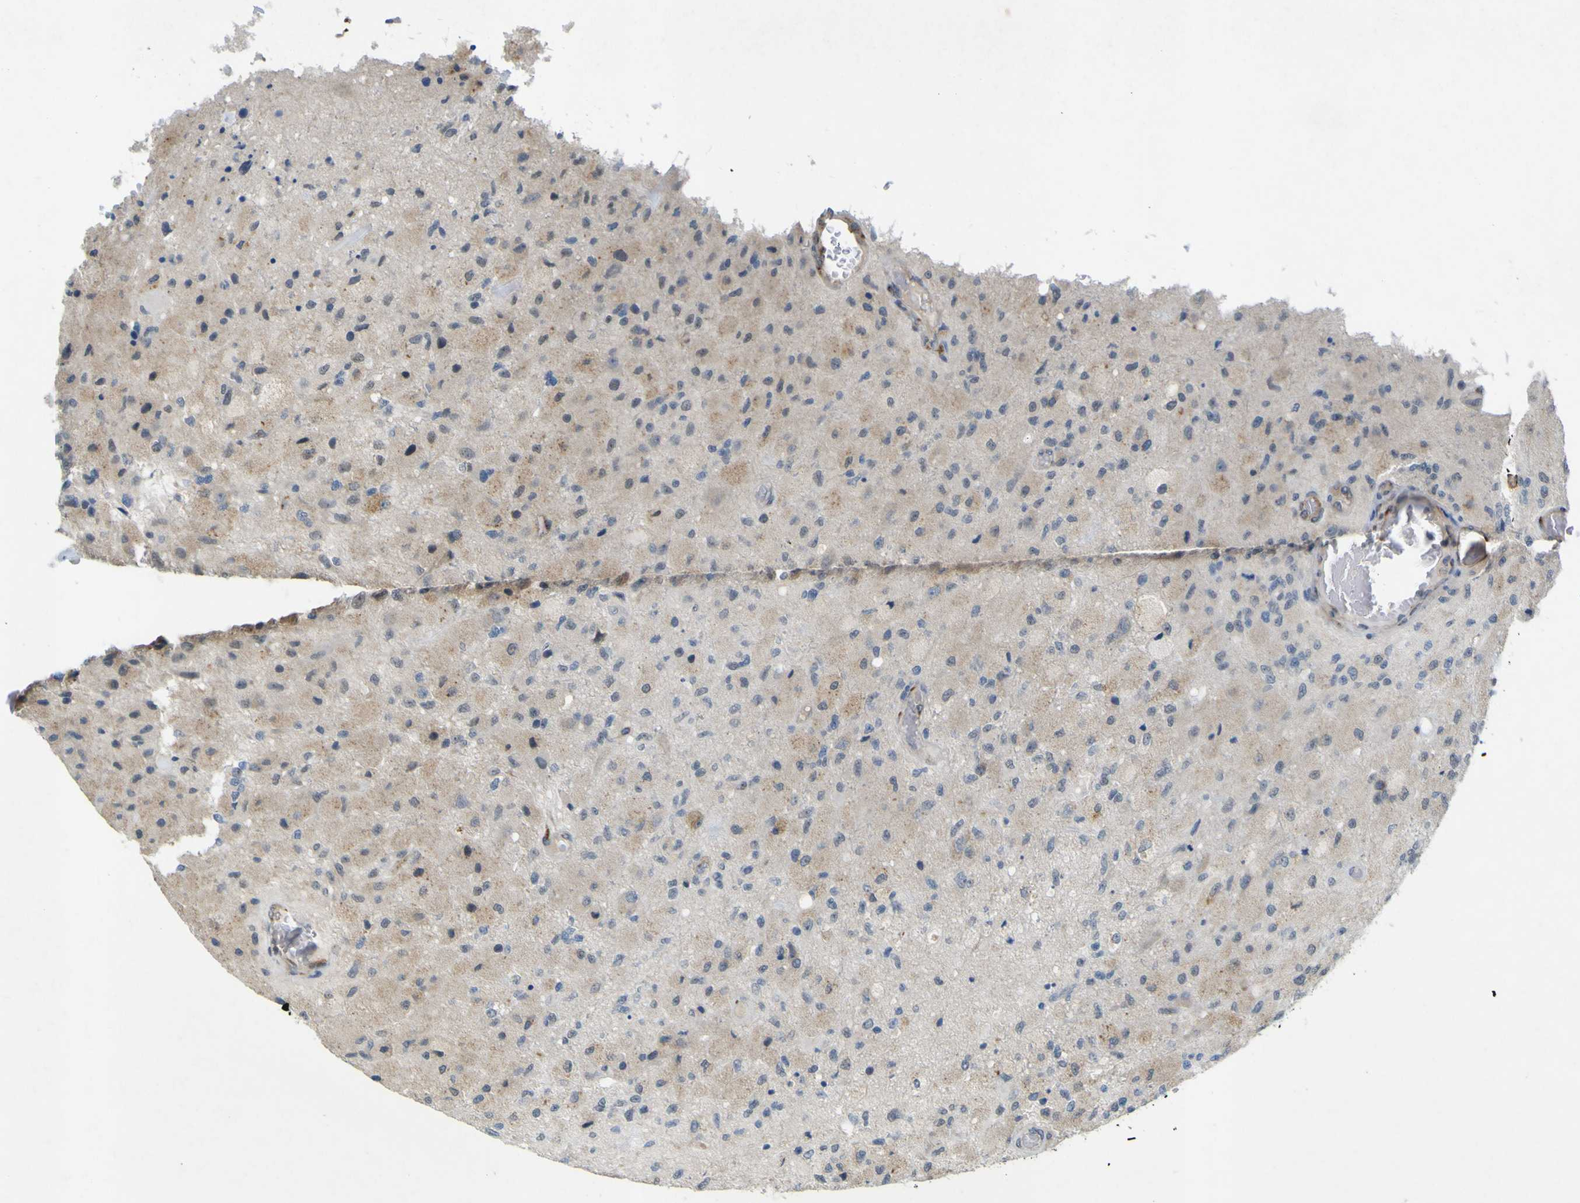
{"staining": {"intensity": "weak", "quantity": "<25%", "location": "nuclear"}, "tissue": "glioma", "cell_type": "Tumor cells", "image_type": "cancer", "snomed": [{"axis": "morphology", "description": "Normal tissue, NOS"}, {"axis": "morphology", "description": "Glioma, malignant, High grade"}, {"axis": "topography", "description": "Cerebral cortex"}], "caption": "Tumor cells are negative for protein expression in human glioma.", "gene": "IGF2R", "patient": {"sex": "male", "age": 77}}